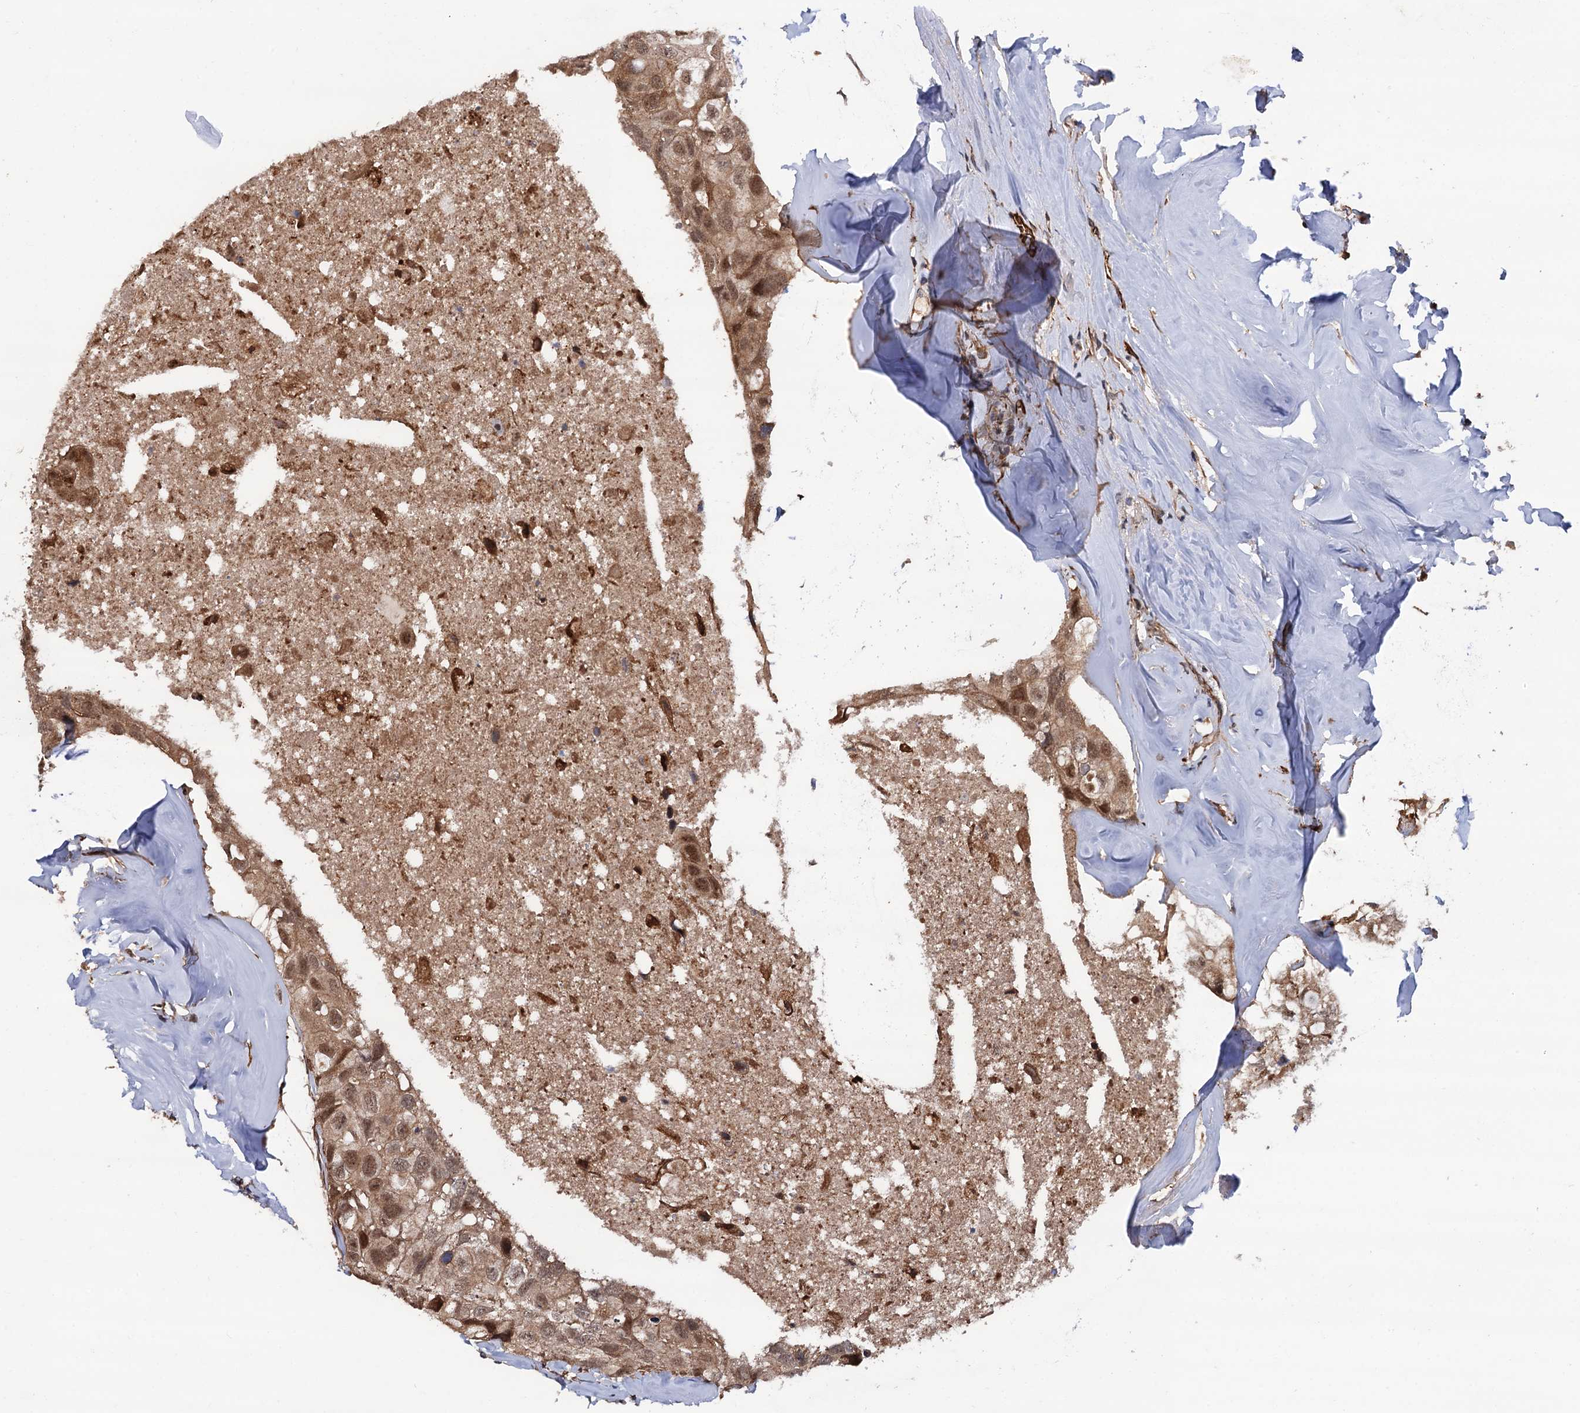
{"staining": {"intensity": "moderate", "quantity": ">75%", "location": "cytoplasmic/membranous,nuclear"}, "tissue": "head and neck cancer", "cell_type": "Tumor cells", "image_type": "cancer", "snomed": [{"axis": "morphology", "description": "Adenocarcinoma, NOS"}, {"axis": "morphology", "description": "Adenocarcinoma, metastatic, NOS"}, {"axis": "topography", "description": "Head-Neck"}], "caption": "Head and neck cancer (metastatic adenocarcinoma) stained with DAB (3,3'-diaminobenzidine) immunohistochemistry (IHC) exhibits medium levels of moderate cytoplasmic/membranous and nuclear staining in about >75% of tumor cells. The staining was performed using DAB (3,3'-diaminobenzidine) to visualize the protein expression in brown, while the nuclei were stained in blue with hematoxylin (Magnification: 20x).", "gene": "FSIP1", "patient": {"sex": "male", "age": 75}}